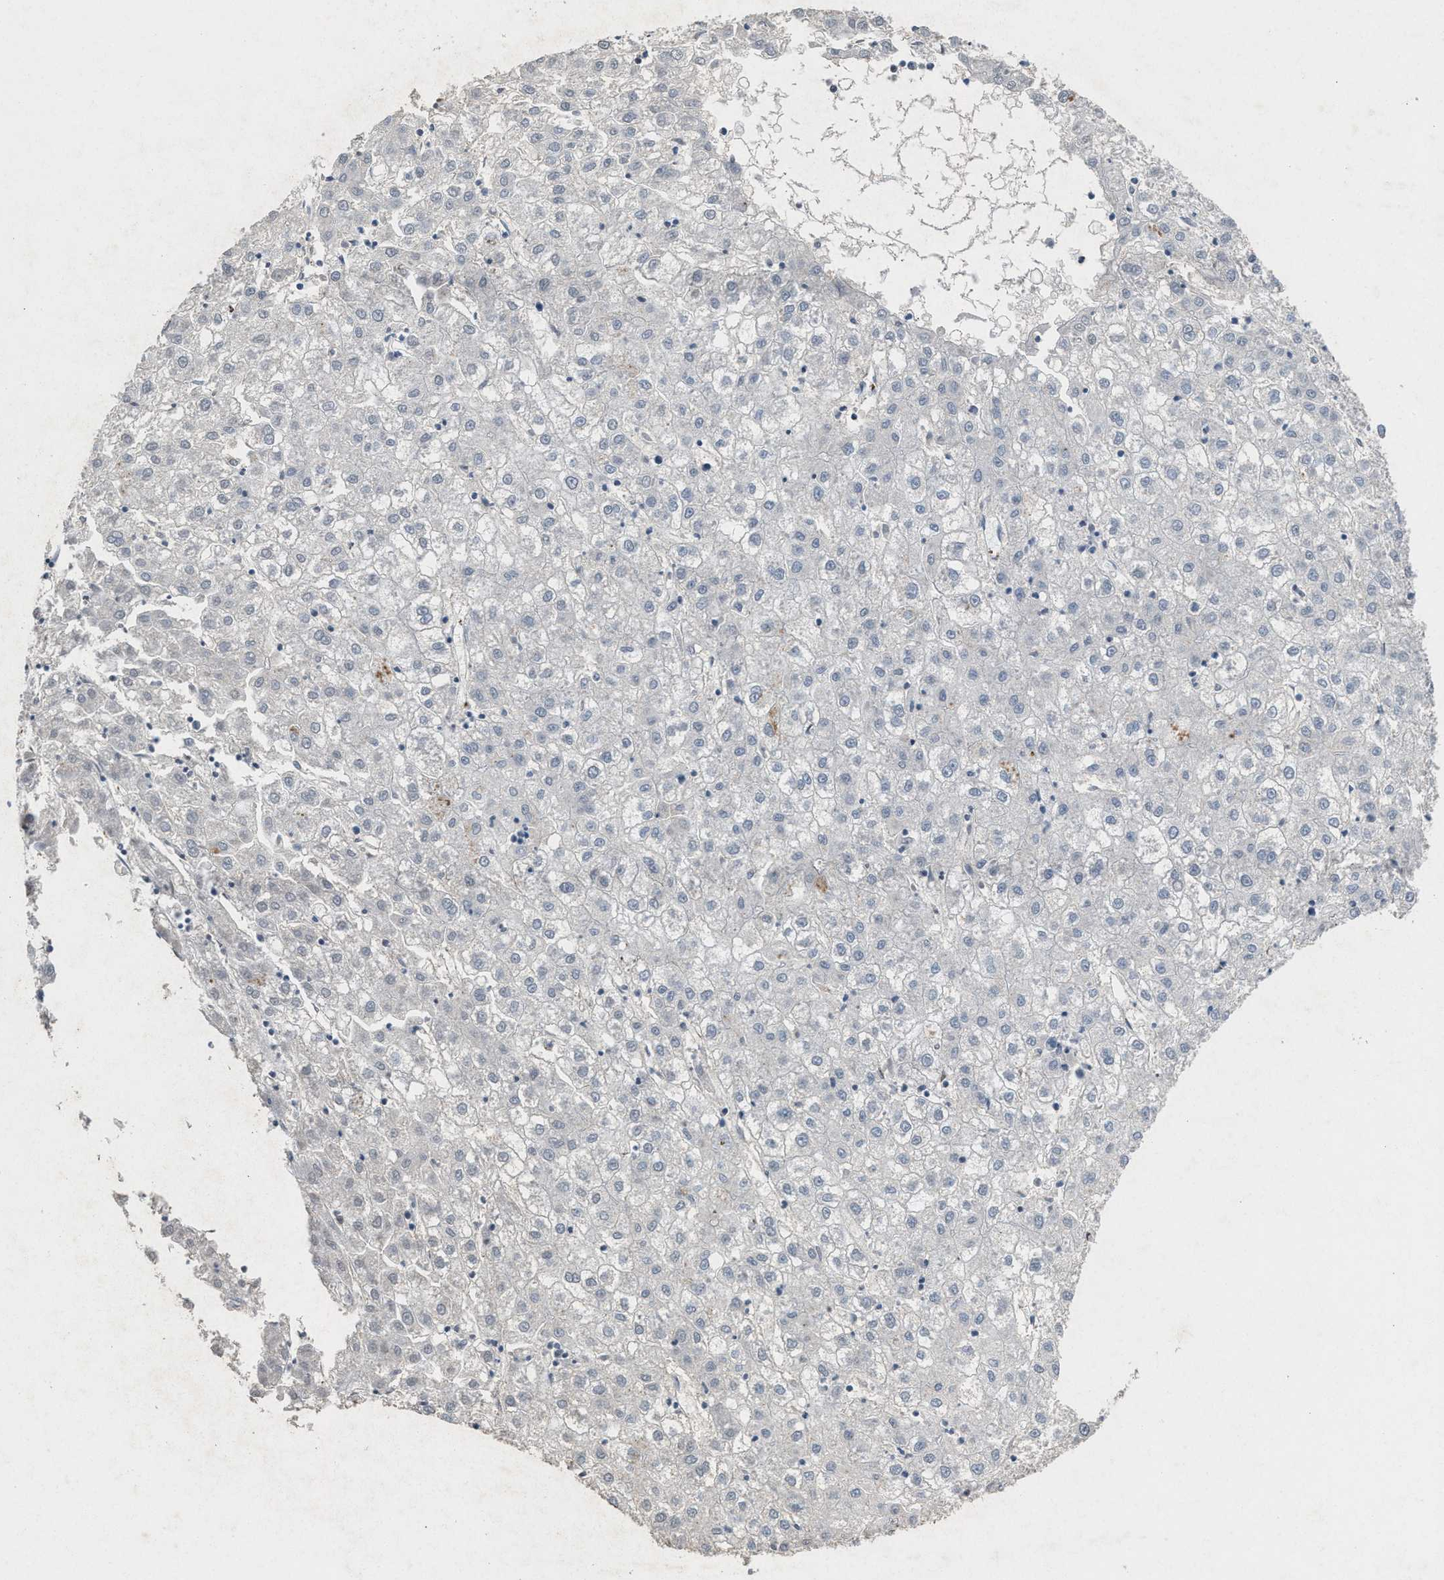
{"staining": {"intensity": "negative", "quantity": "none", "location": "none"}, "tissue": "liver cancer", "cell_type": "Tumor cells", "image_type": "cancer", "snomed": [{"axis": "morphology", "description": "Carcinoma, Hepatocellular, NOS"}, {"axis": "topography", "description": "Liver"}], "caption": "Photomicrograph shows no protein positivity in tumor cells of liver hepatocellular carcinoma tissue.", "gene": "SLC5A5", "patient": {"sex": "male", "age": 72}}